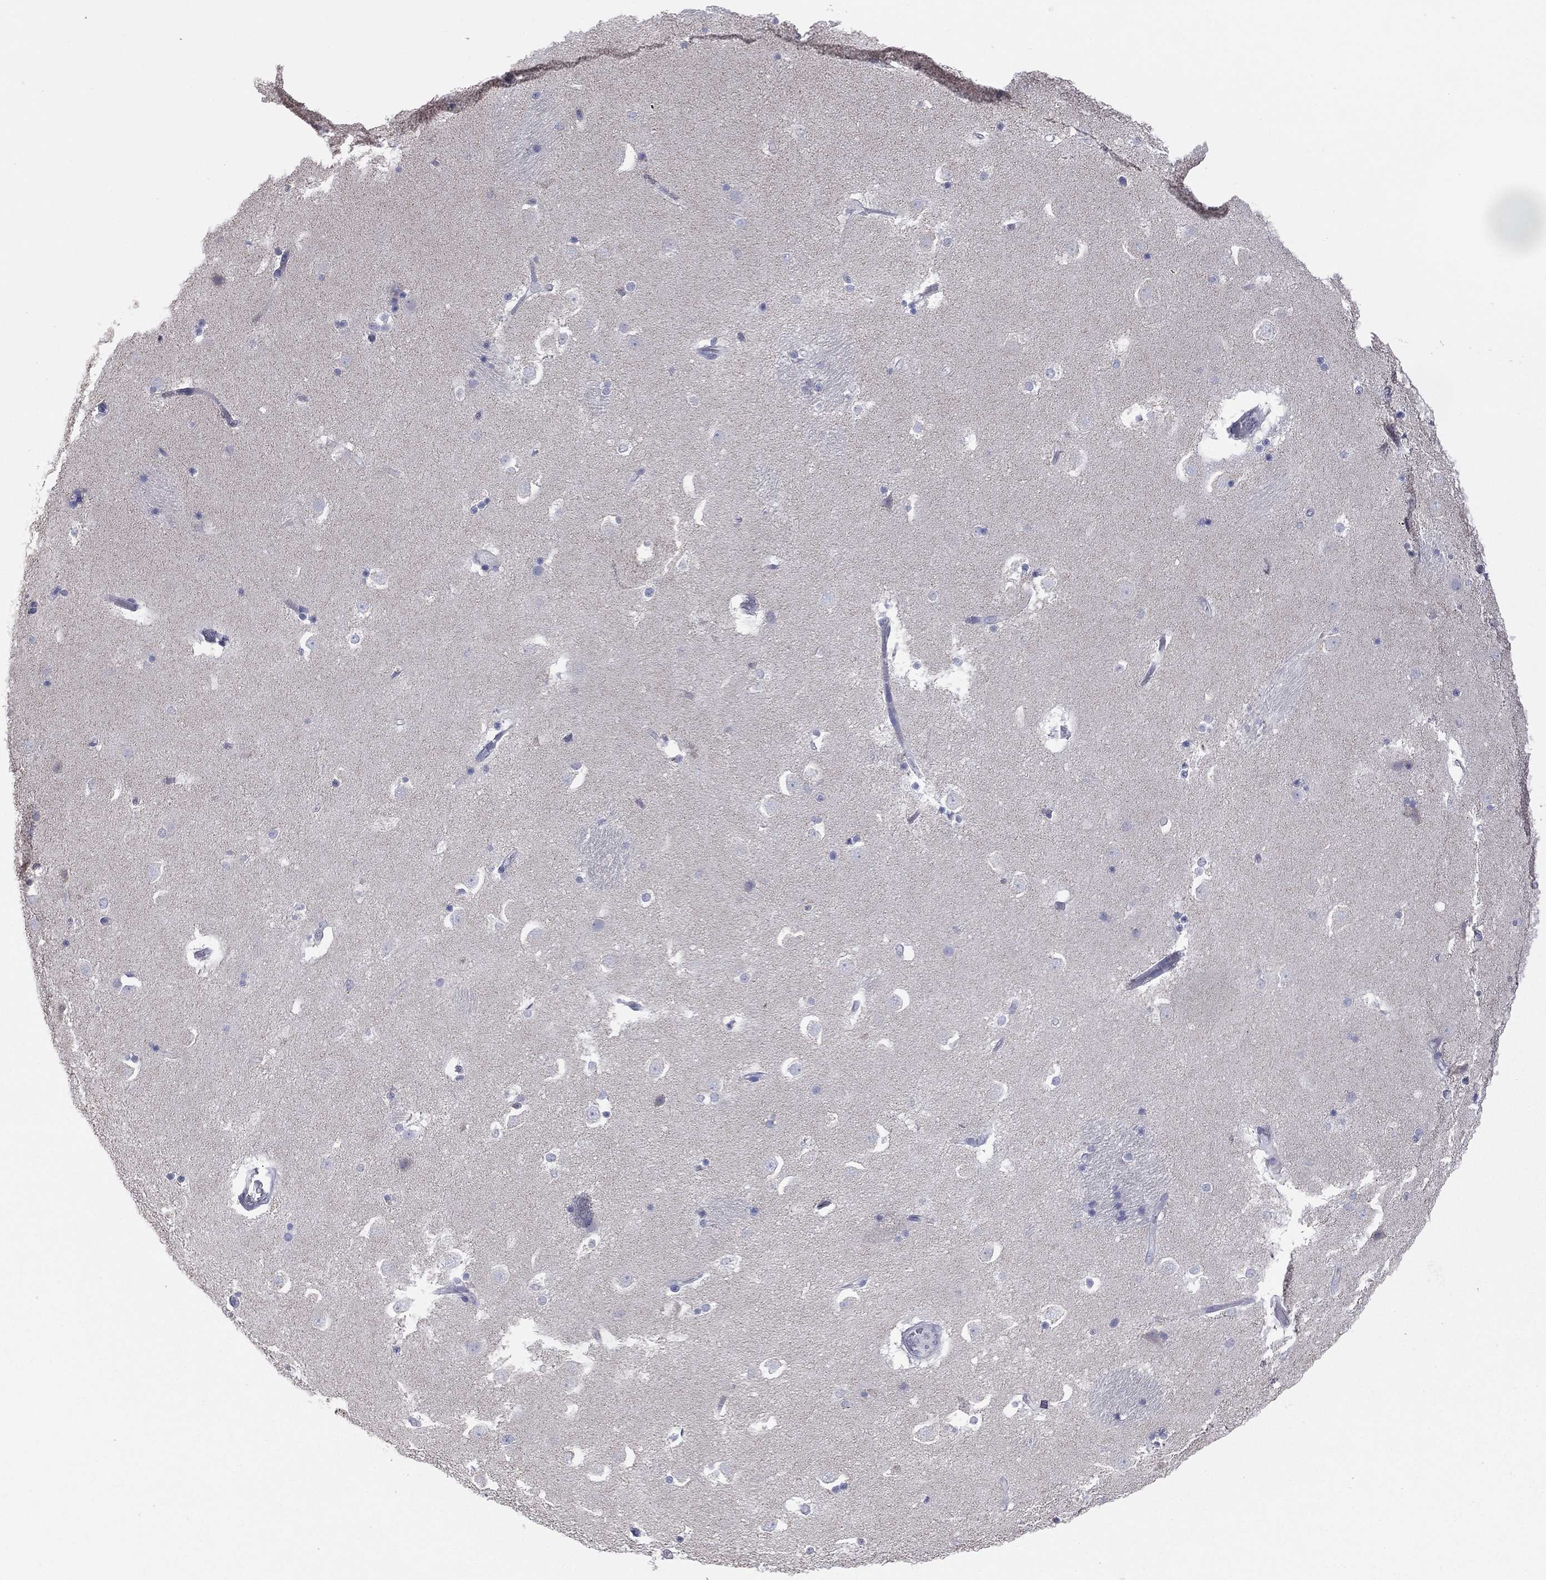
{"staining": {"intensity": "negative", "quantity": "none", "location": "none"}, "tissue": "caudate", "cell_type": "Glial cells", "image_type": "normal", "snomed": [{"axis": "morphology", "description": "Normal tissue, NOS"}, {"axis": "topography", "description": "Lateral ventricle wall"}], "caption": "Immunohistochemistry of normal human caudate exhibits no positivity in glial cells.", "gene": "STK31", "patient": {"sex": "male", "age": 51}}